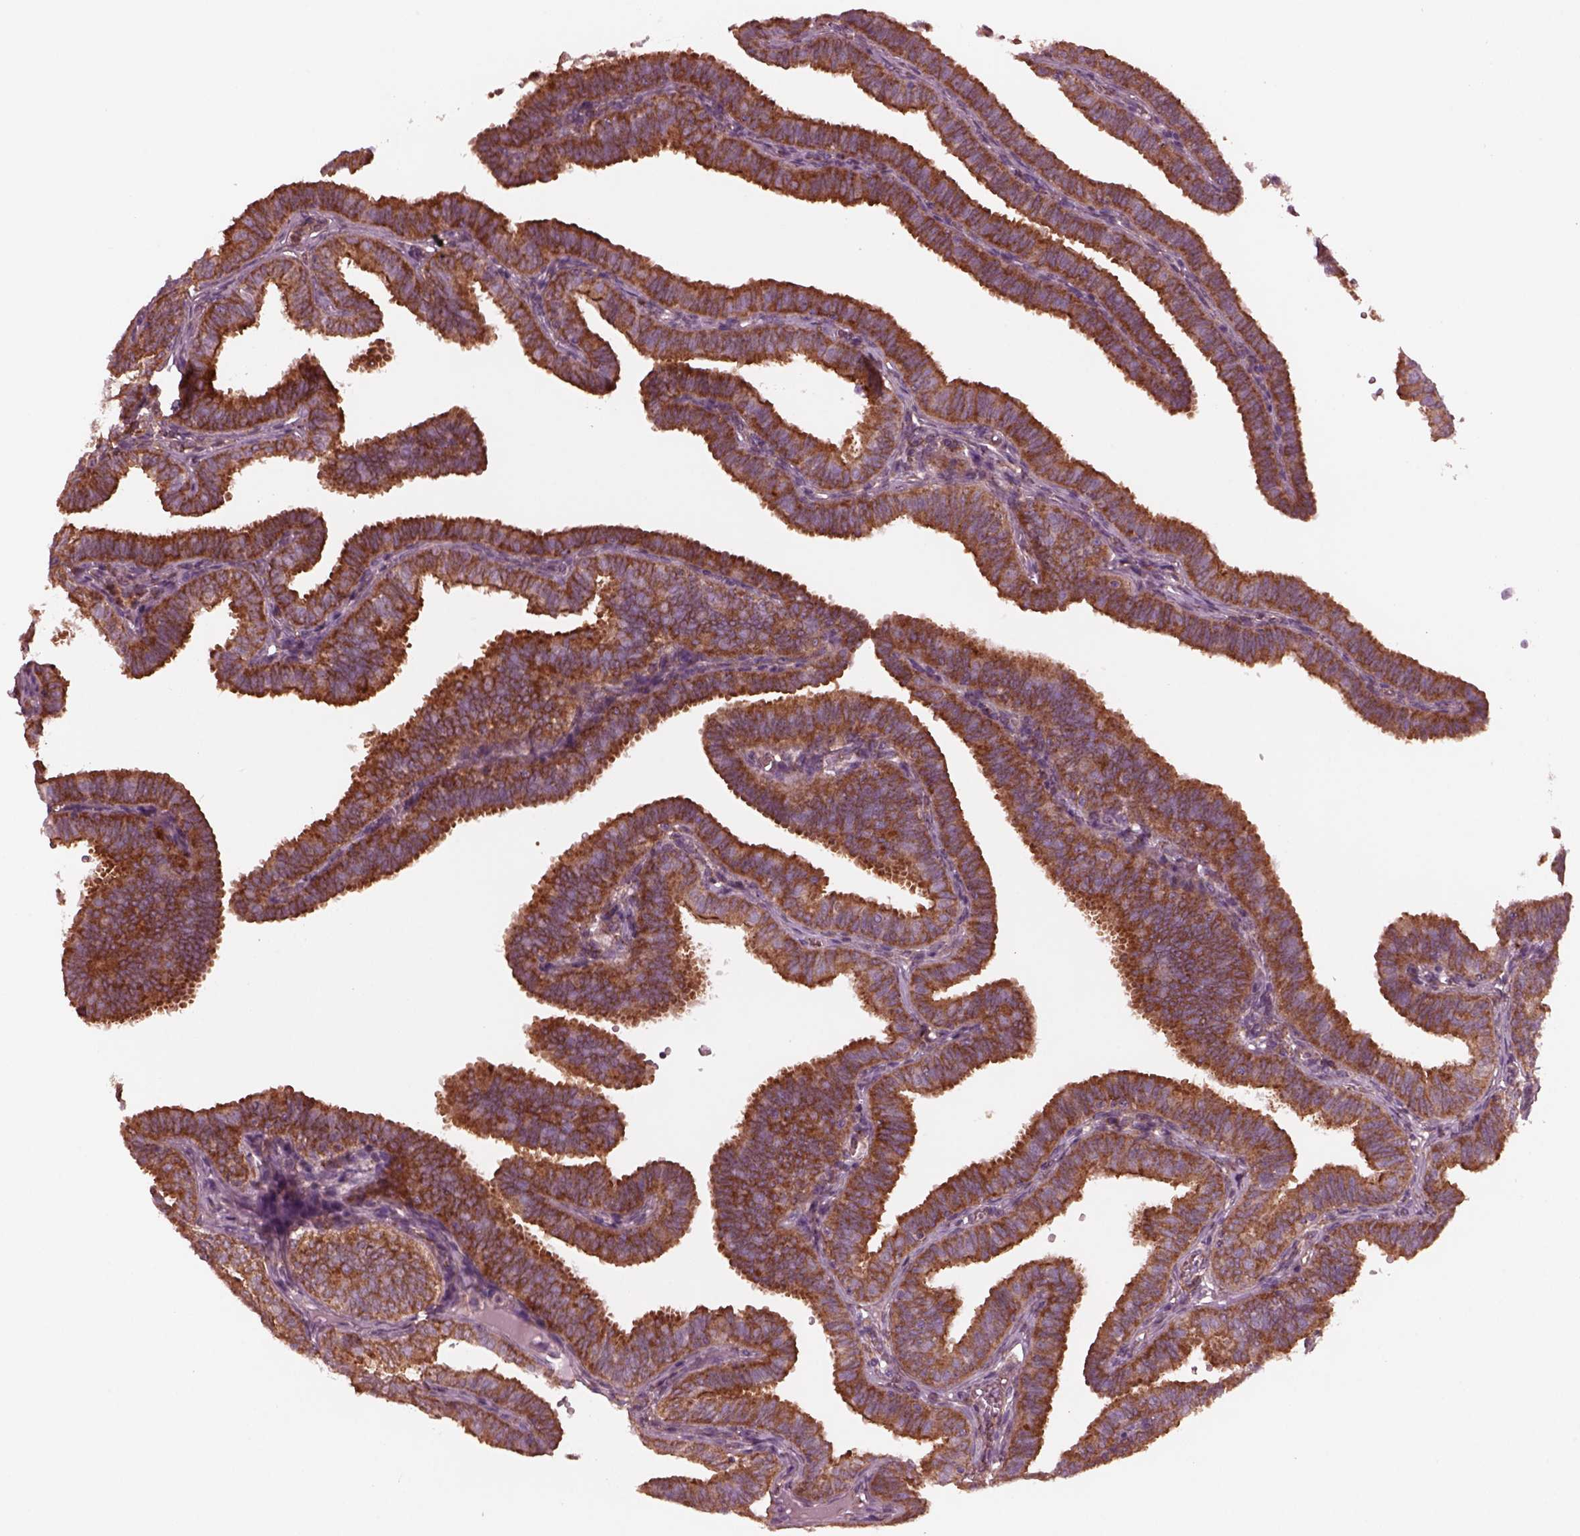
{"staining": {"intensity": "strong", "quantity": ">75%", "location": "cytoplasmic/membranous"}, "tissue": "fallopian tube", "cell_type": "Glandular cells", "image_type": "normal", "snomed": [{"axis": "morphology", "description": "Normal tissue, NOS"}, {"axis": "topography", "description": "Fallopian tube"}], "caption": "Fallopian tube stained for a protein (brown) shows strong cytoplasmic/membranous positive expression in about >75% of glandular cells.", "gene": "TUBG1", "patient": {"sex": "female", "age": 25}}